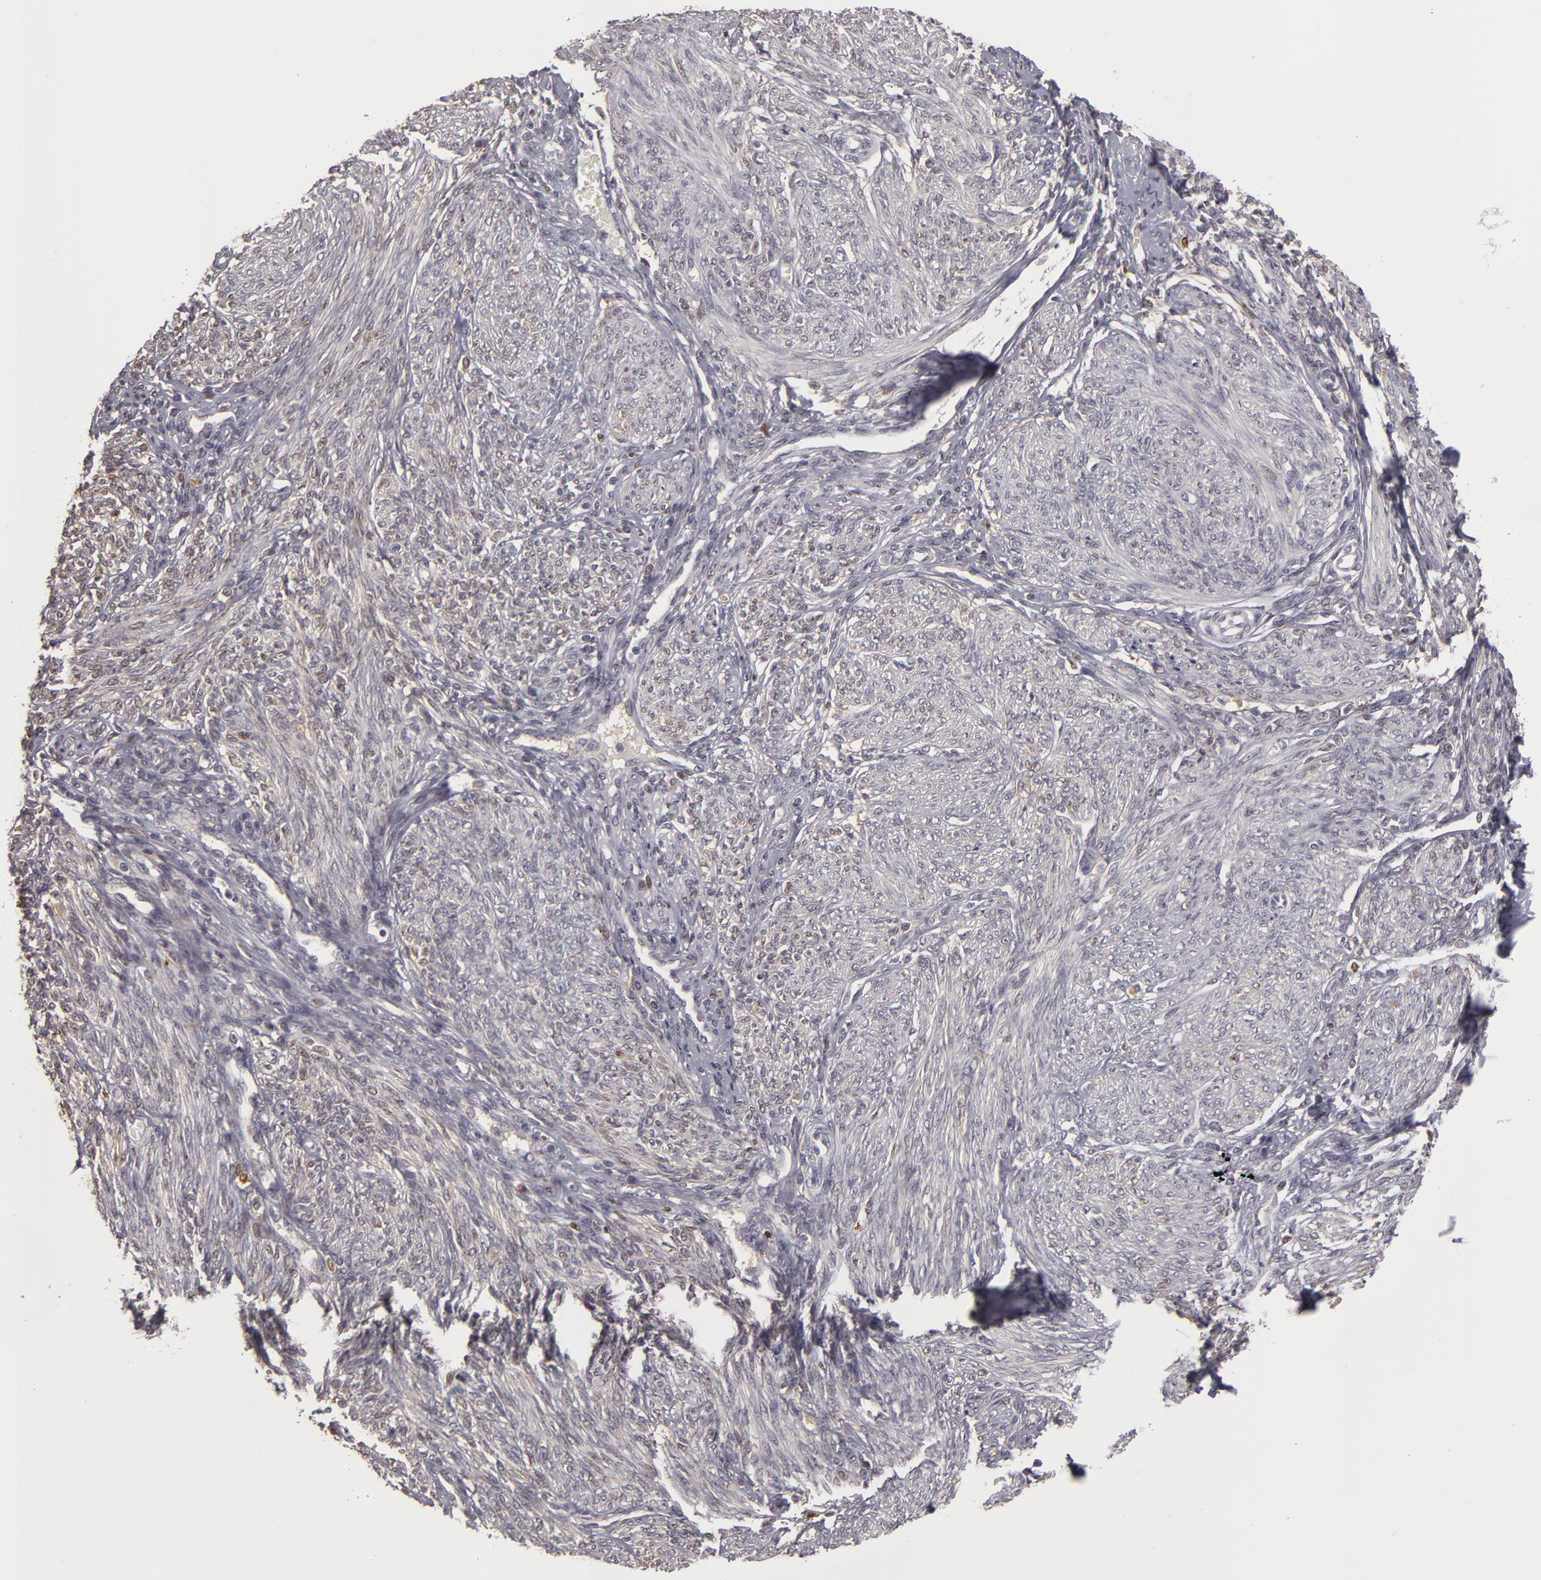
{"staining": {"intensity": "negative", "quantity": "none", "location": "none"}, "tissue": "endometrium", "cell_type": "Cells in endometrial stroma", "image_type": "normal", "snomed": [{"axis": "morphology", "description": "Normal tissue, NOS"}, {"axis": "topography", "description": "Endometrium"}], "caption": "An immunohistochemistry photomicrograph of unremarkable endometrium is shown. There is no staining in cells in endometrial stroma of endometrium.", "gene": "GNPDA1", "patient": {"sex": "female", "age": 82}}